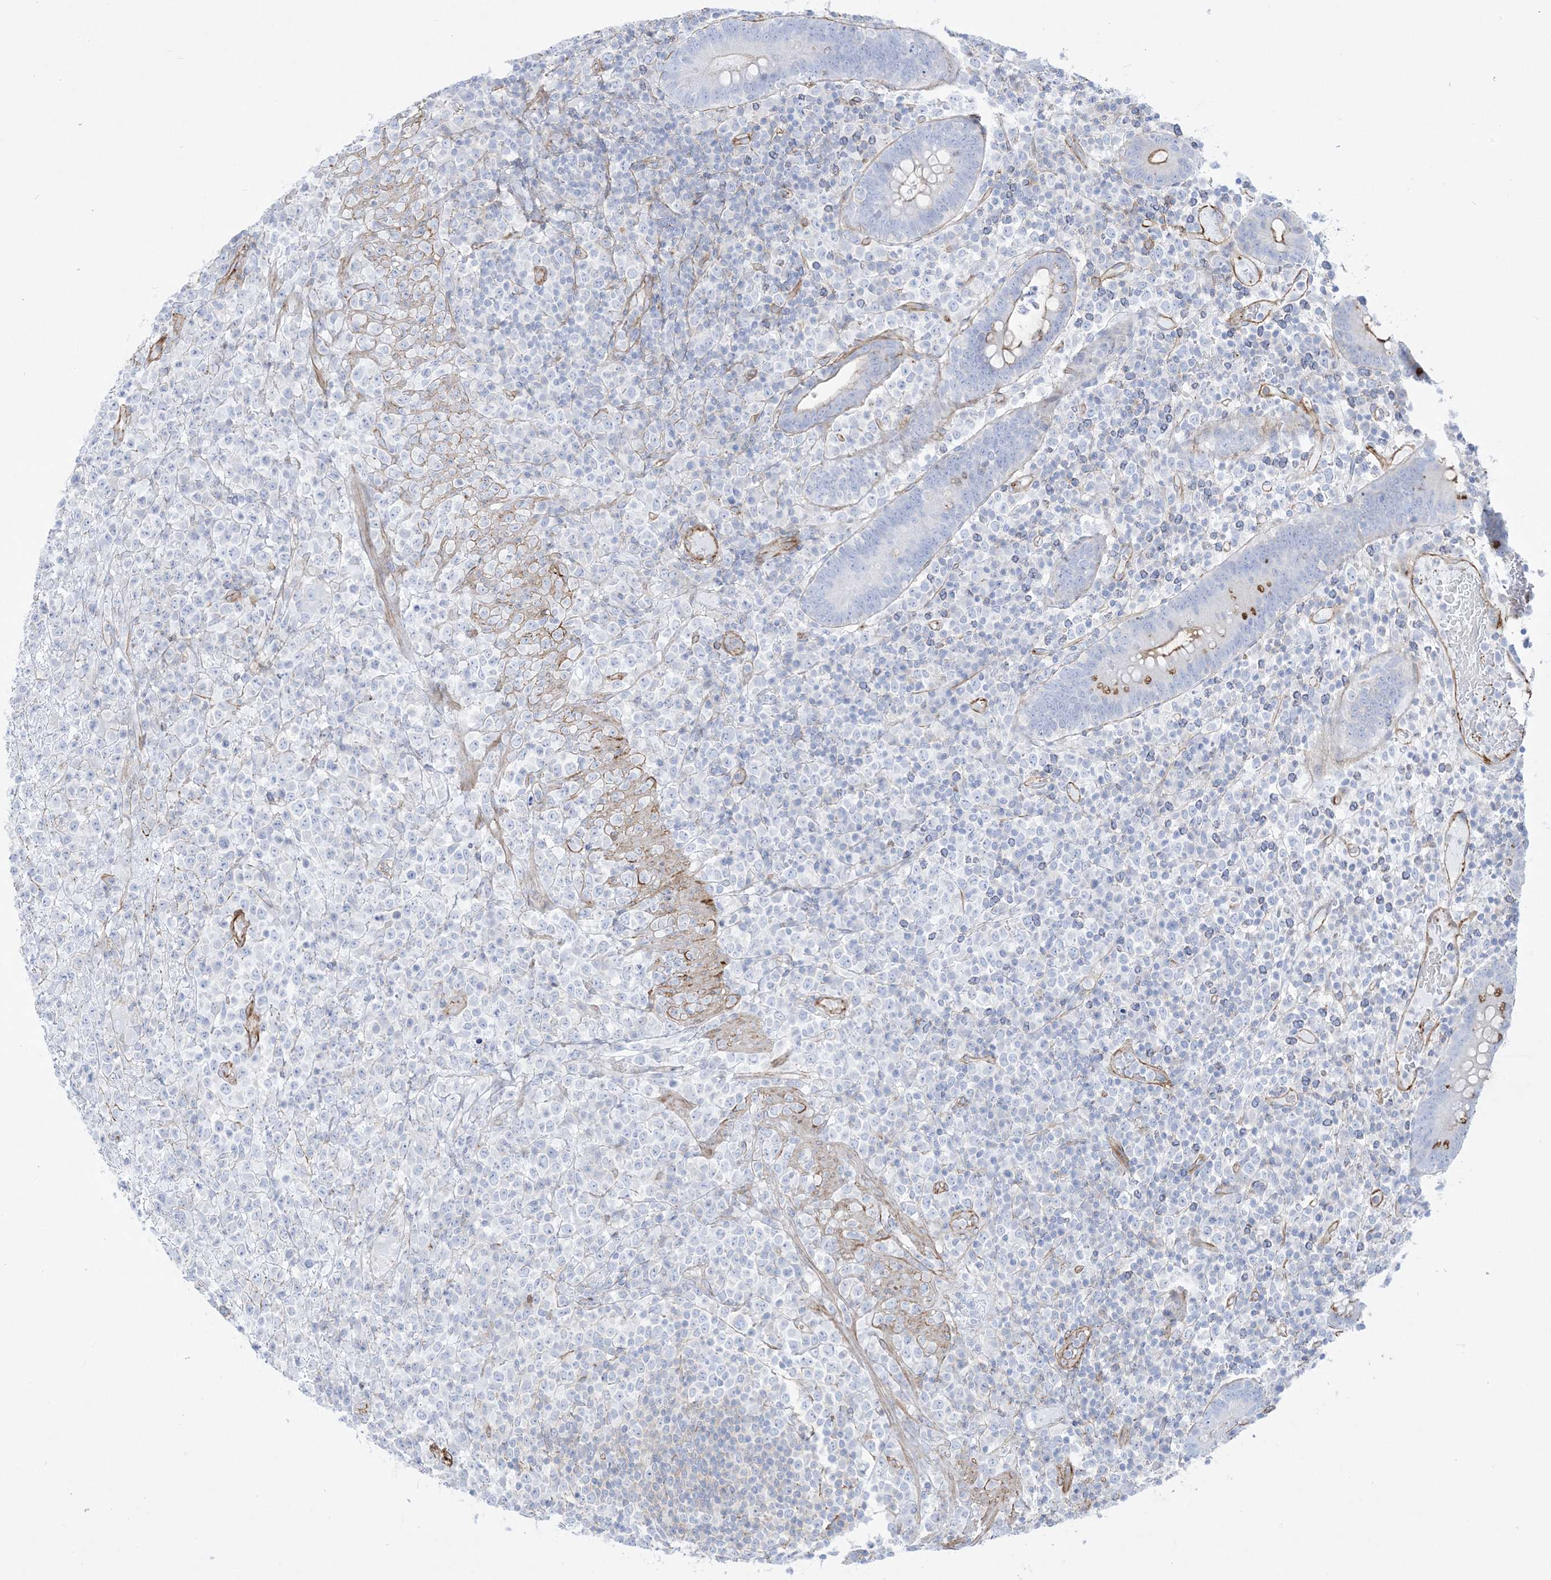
{"staining": {"intensity": "negative", "quantity": "none", "location": "none"}, "tissue": "lymphoma", "cell_type": "Tumor cells", "image_type": "cancer", "snomed": [{"axis": "morphology", "description": "Malignant lymphoma, non-Hodgkin's type, High grade"}, {"axis": "topography", "description": "Colon"}], "caption": "Tumor cells are negative for brown protein staining in lymphoma. The staining is performed using DAB brown chromogen with nuclei counter-stained in using hematoxylin.", "gene": "B3GNT7", "patient": {"sex": "female", "age": 53}}